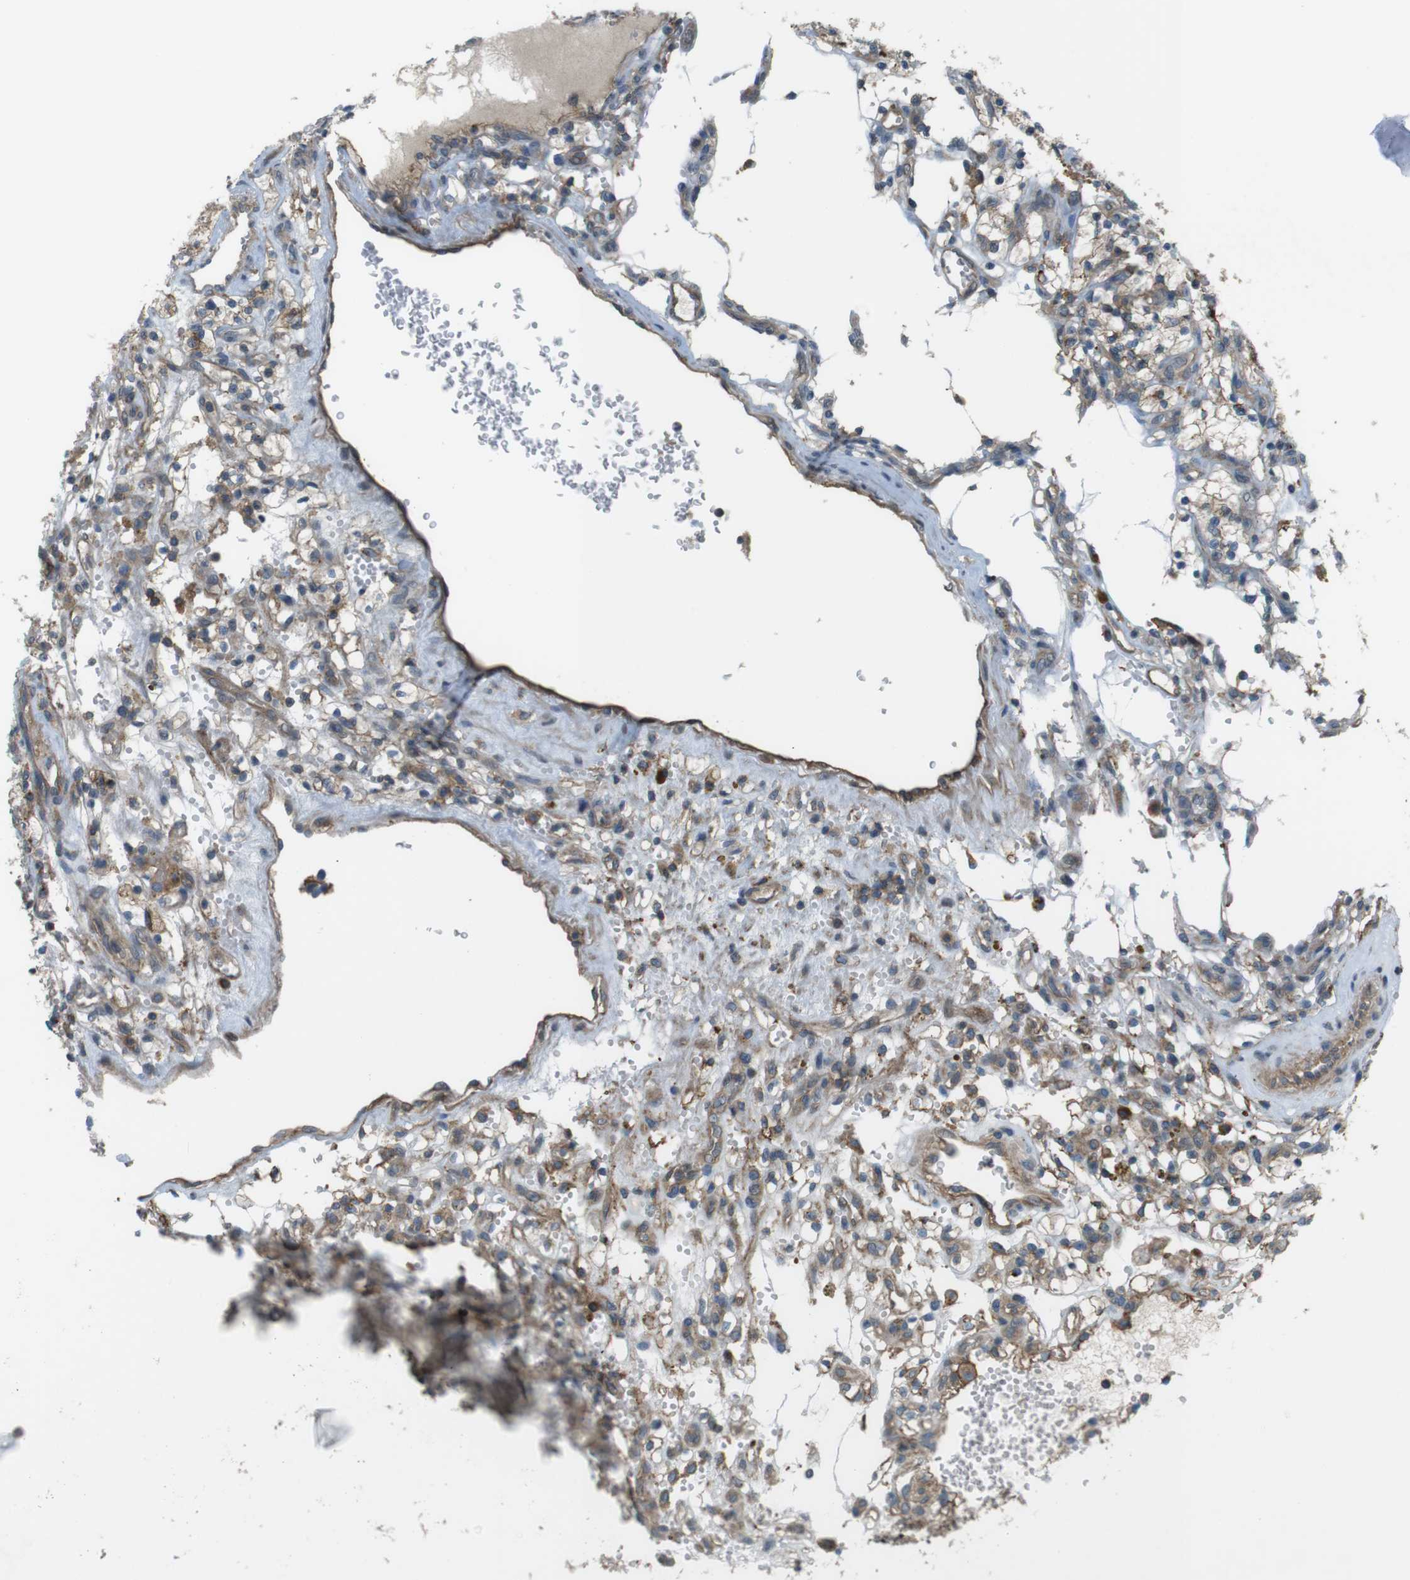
{"staining": {"intensity": "moderate", "quantity": ">75%", "location": "cytoplasmic/membranous"}, "tissue": "renal cancer", "cell_type": "Tumor cells", "image_type": "cancer", "snomed": [{"axis": "morphology", "description": "Adenocarcinoma, NOS"}, {"axis": "topography", "description": "Kidney"}], "caption": "Protein analysis of renal cancer (adenocarcinoma) tissue reveals moderate cytoplasmic/membranous staining in about >75% of tumor cells.", "gene": "DDAH2", "patient": {"sex": "female", "age": 57}}